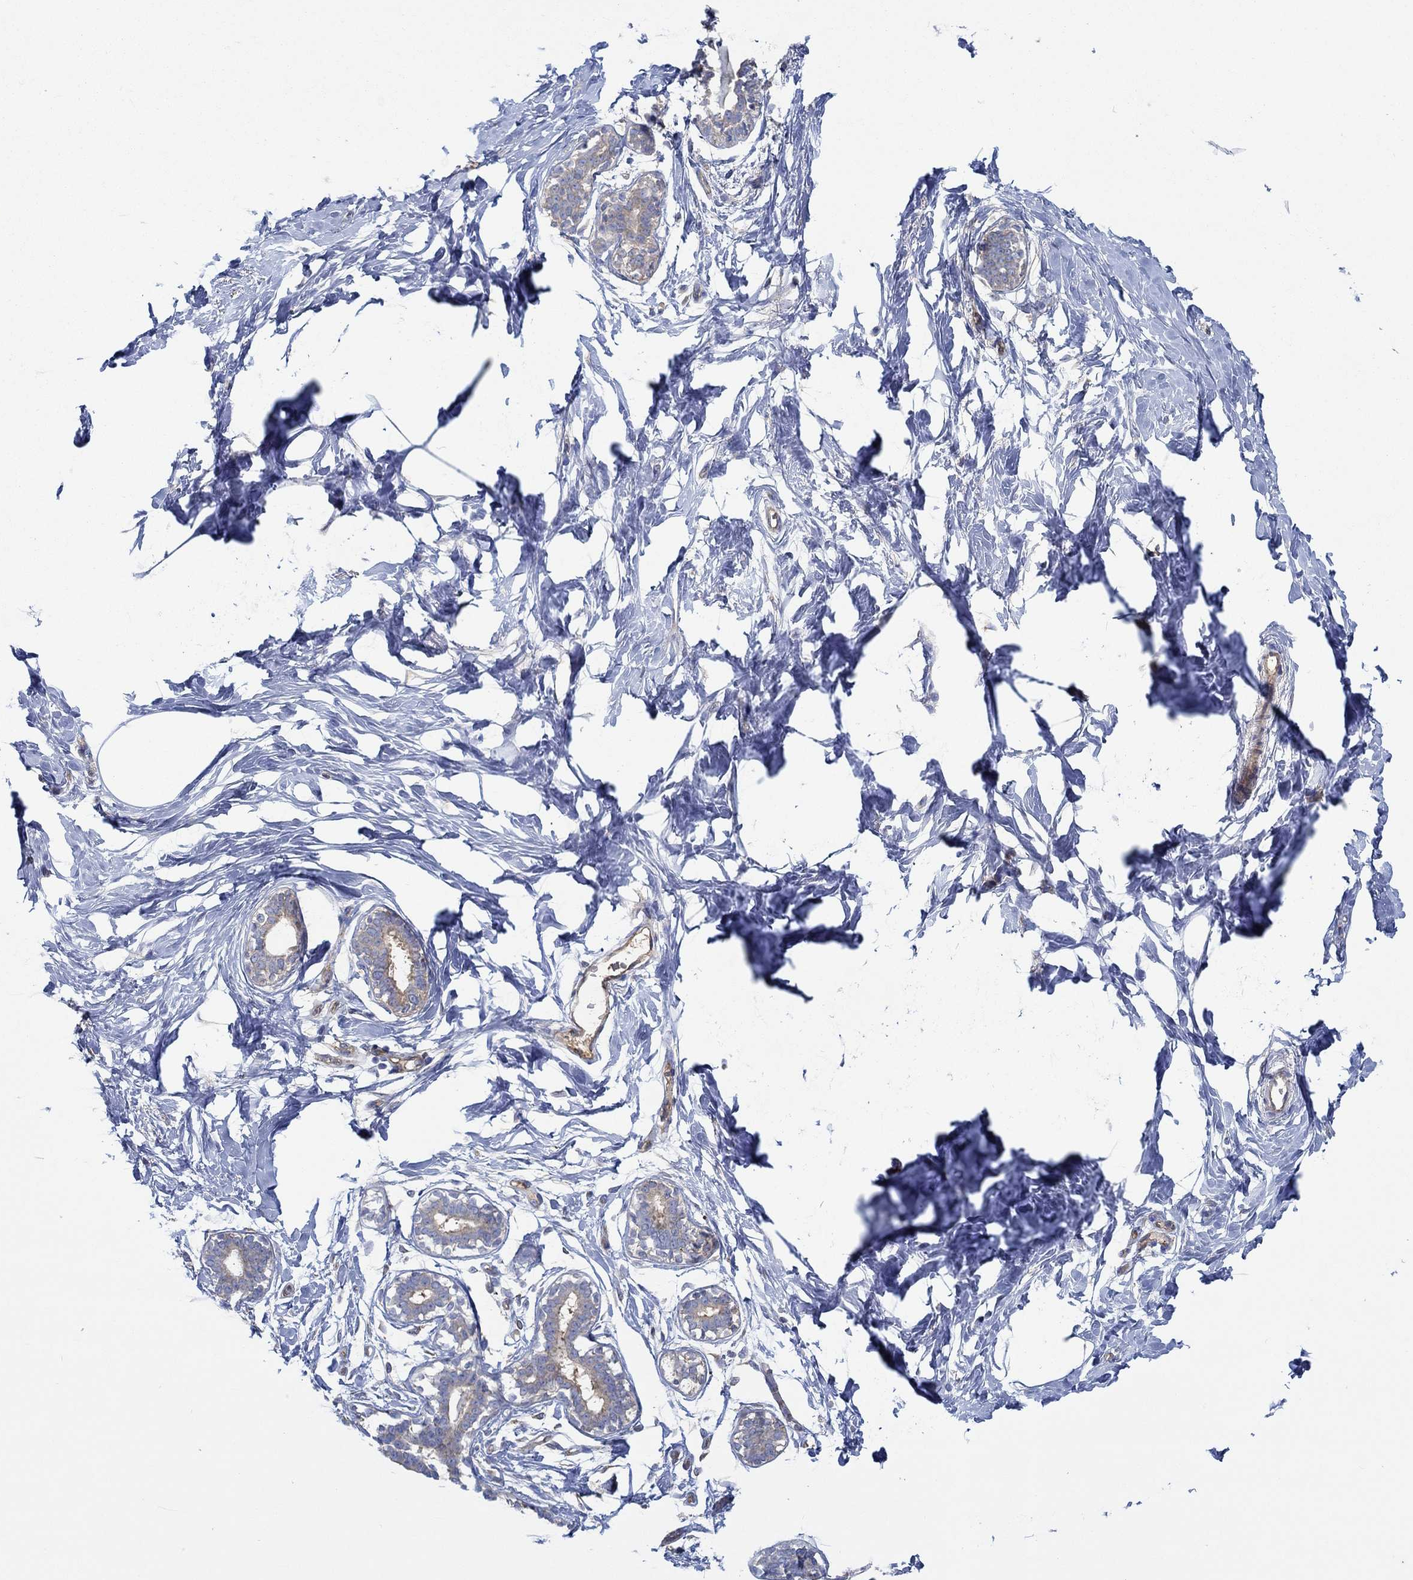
{"staining": {"intensity": "negative", "quantity": "none", "location": "none"}, "tissue": "breast", "cell_type": "Adipocytes", "image_type": "normal", "snomed": [{"axis": "morphology", "description": "Normal tissue, NOS"}, {"axis": "morphology", "description": "Lobular carcinoma, in situ"}, {"axis": "topography", "description": "Breast"}], "caption": "The image reveals no staining of adipocytes in benign breast.", "gene": "SPAG9", "patient": {"sex": "female", "age": 35}}